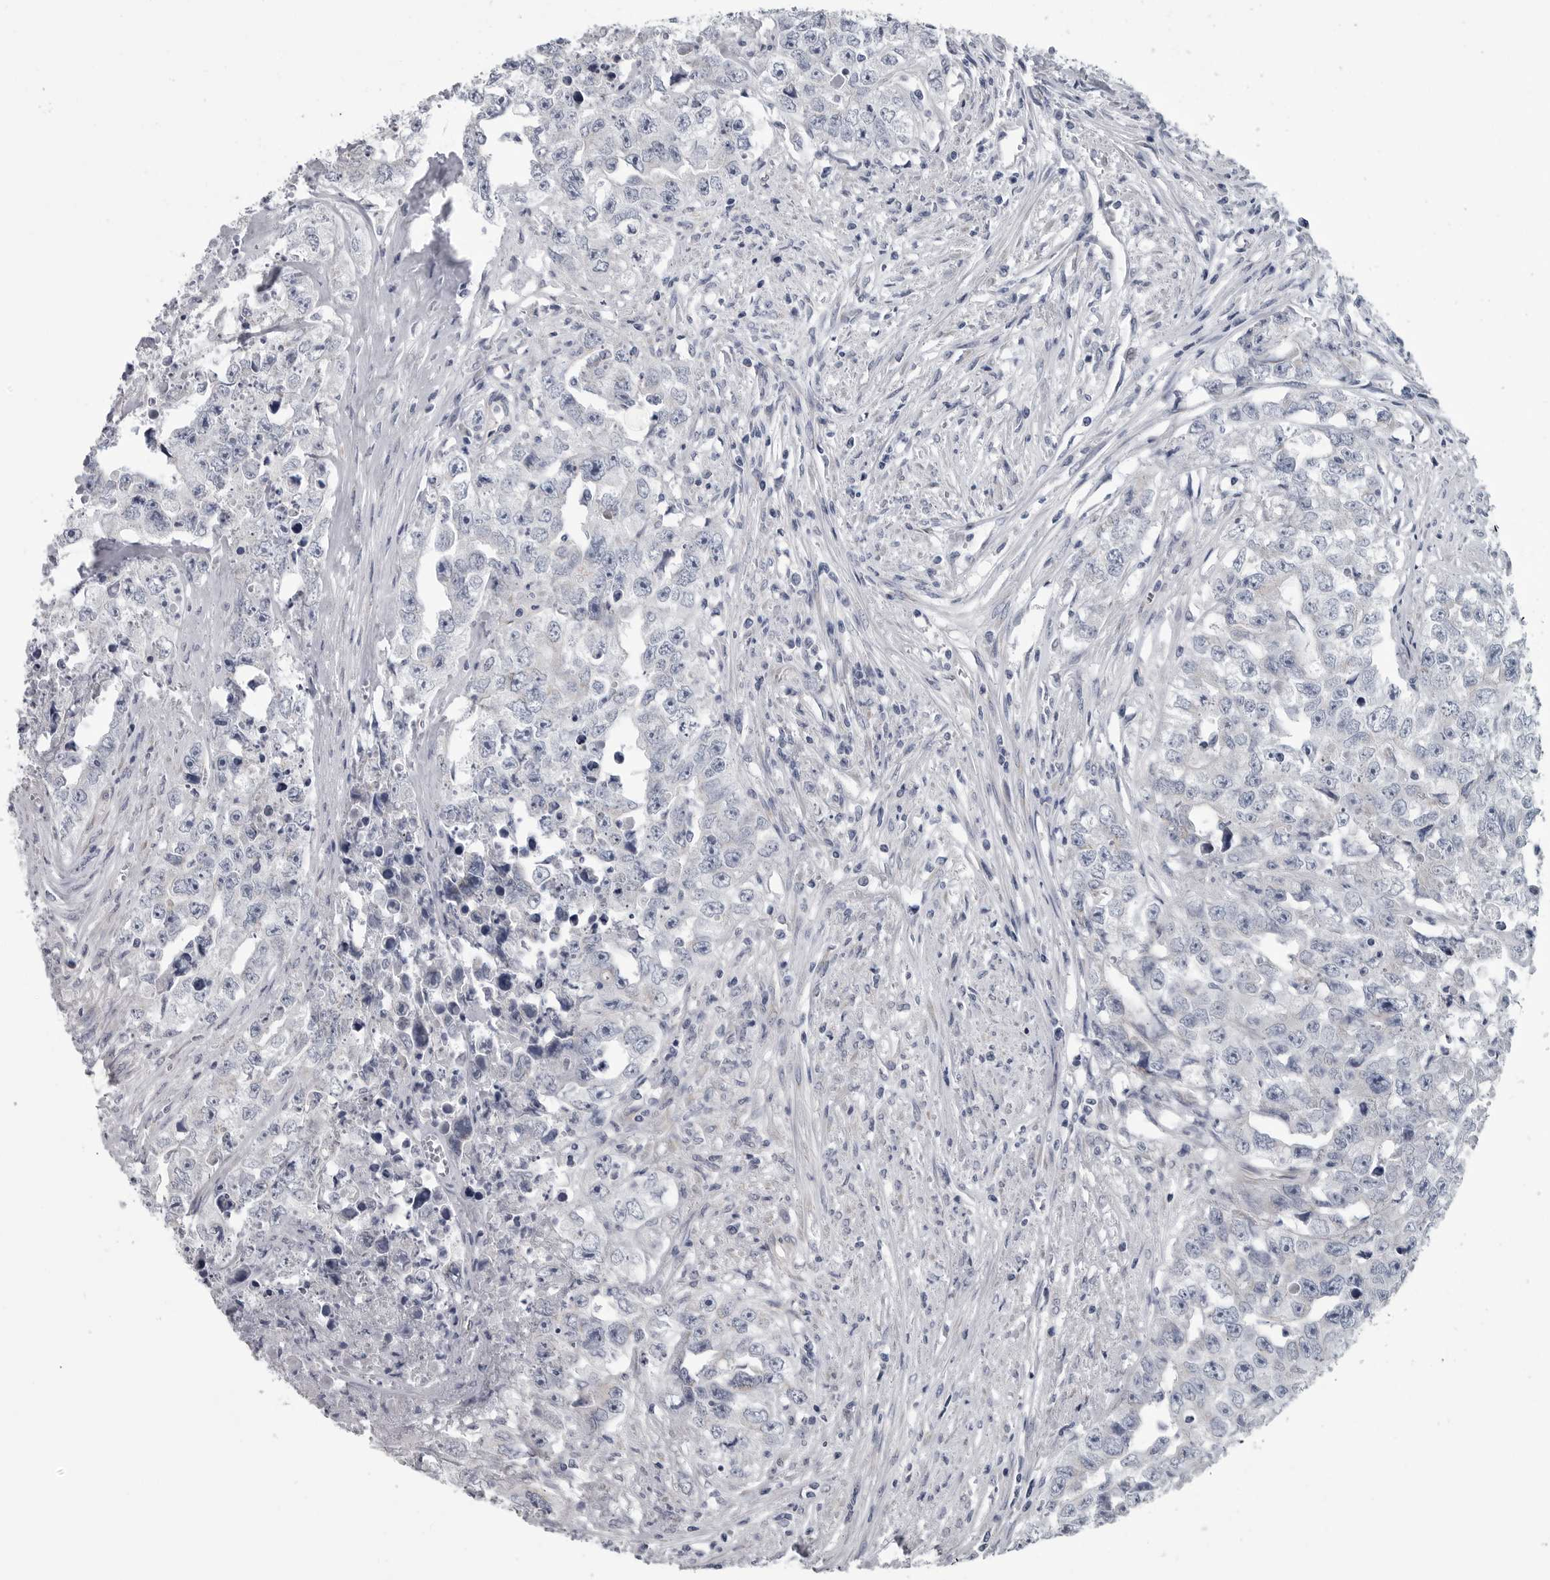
{"staining": {"intensity": "negative", "quantity": "none", "location": "none"}, "tissue": "testis cancer", "cell_type": "Tumor cells", "image_type": "cancer", "snomed": [{"axis": "morphology", "description": "Seminoma, NOS"}, {"axis": "morphology", "description": "Carcinoma, Embryonal, NOS"}, {"axis": "topography", "description": "Testis"}], "caption": "Histopathology image shows no protein positivity in tumor cells of testis cancer tissue. (DAB (3,3'-diaminobenzidine) immunohistochemistry (IHC) visualized using brightfield microscopy, high magnification).", "gene": "MYOC", "patient": {"sex": "male", "age": 43}}